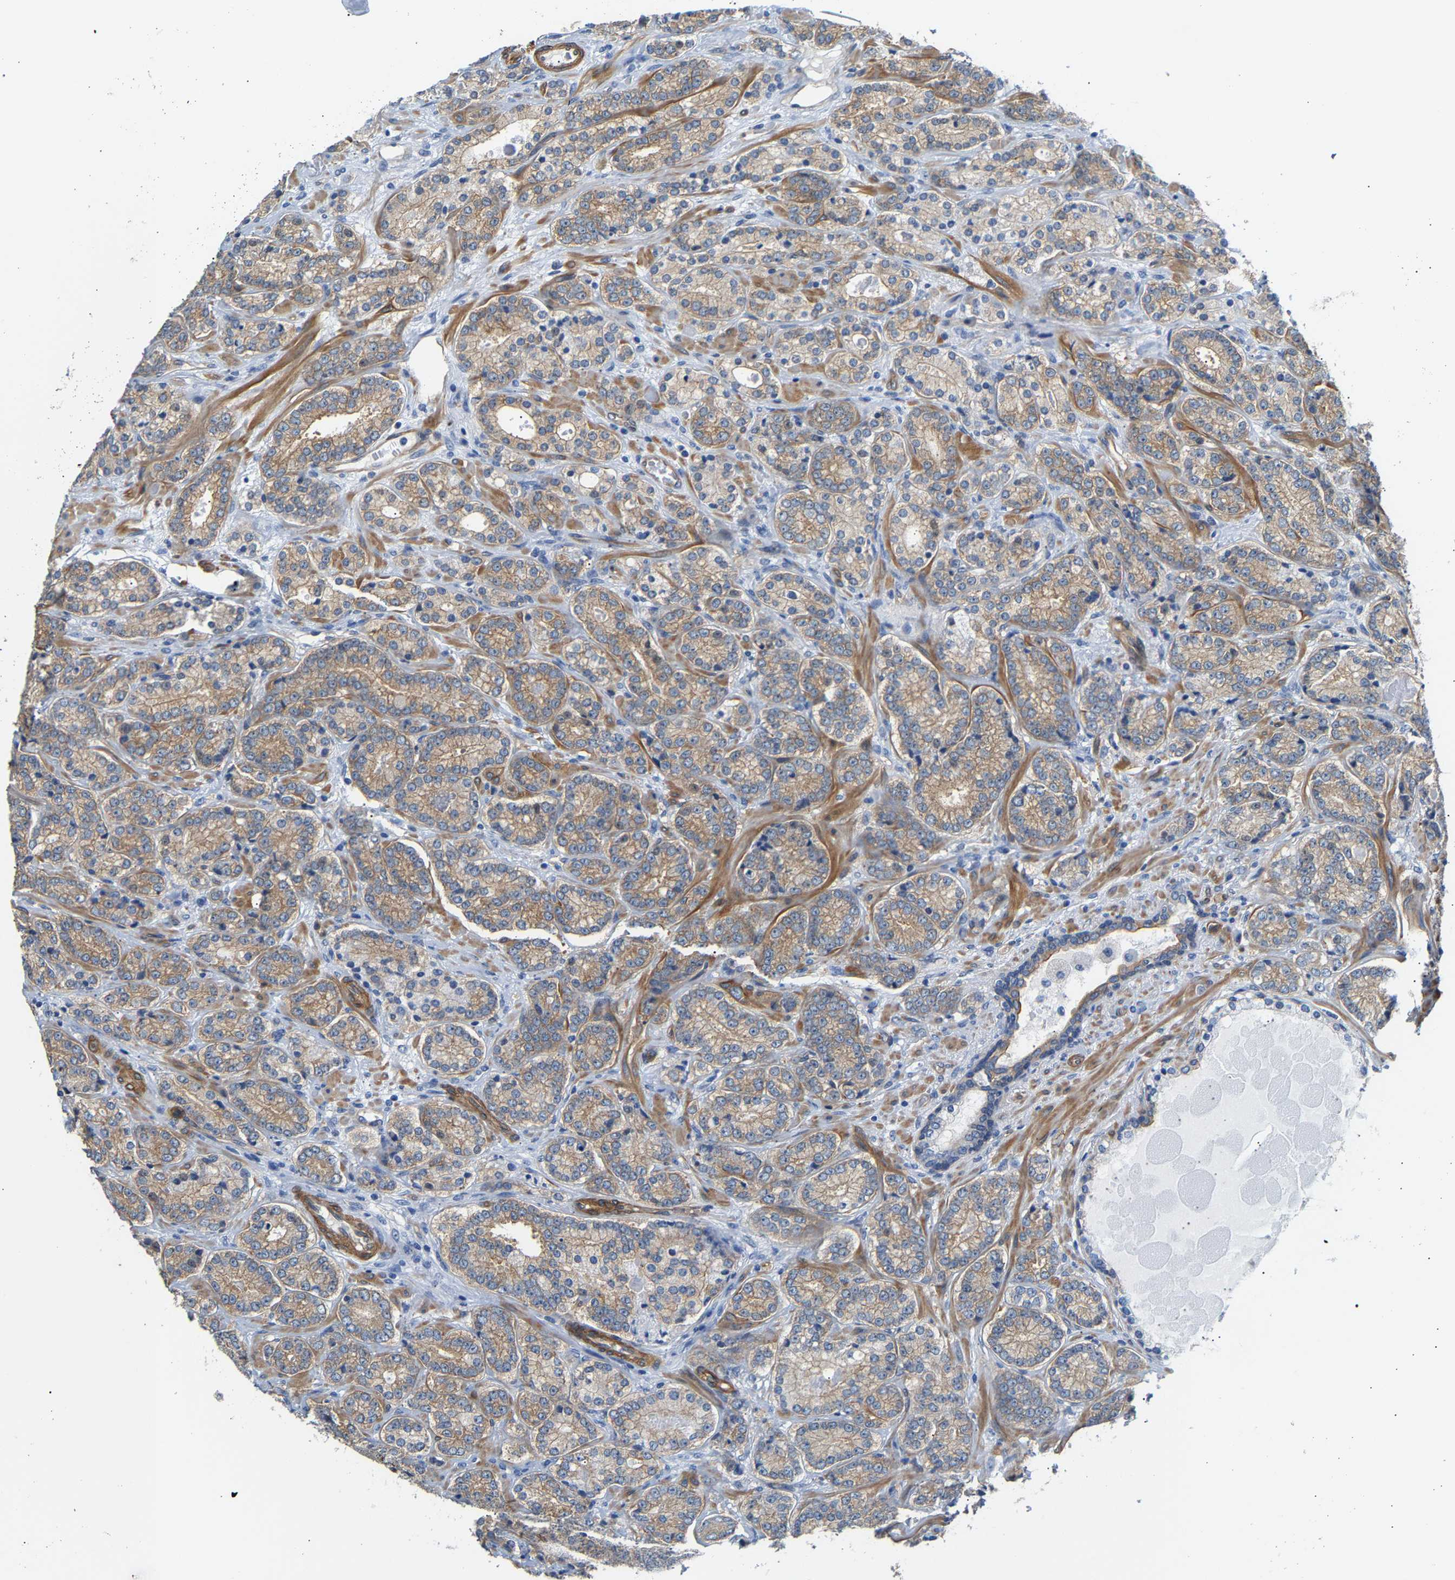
{"staining": {"intensity": "moderate", "quantity": "25%-75%", "location": "cytoplasmic/membranous"}, "tissue": "prostate cancer", "cell_type": "Tumor cells", "image_type": "cancer", "snomed": [{"axis": "morphology", "description": "Adenocarcinoma, High grade"}, {"axis": "topography", "description": "Prostate"}], "caption": "IHC of prostate high-grade adenocarcinoma shows medium levels of moderate cytoplasmic/membranous positivity in approximately 25%-75% of tumor cells.", "gene": "PAWR", "patient": {"sex": "male", "age": 61}}